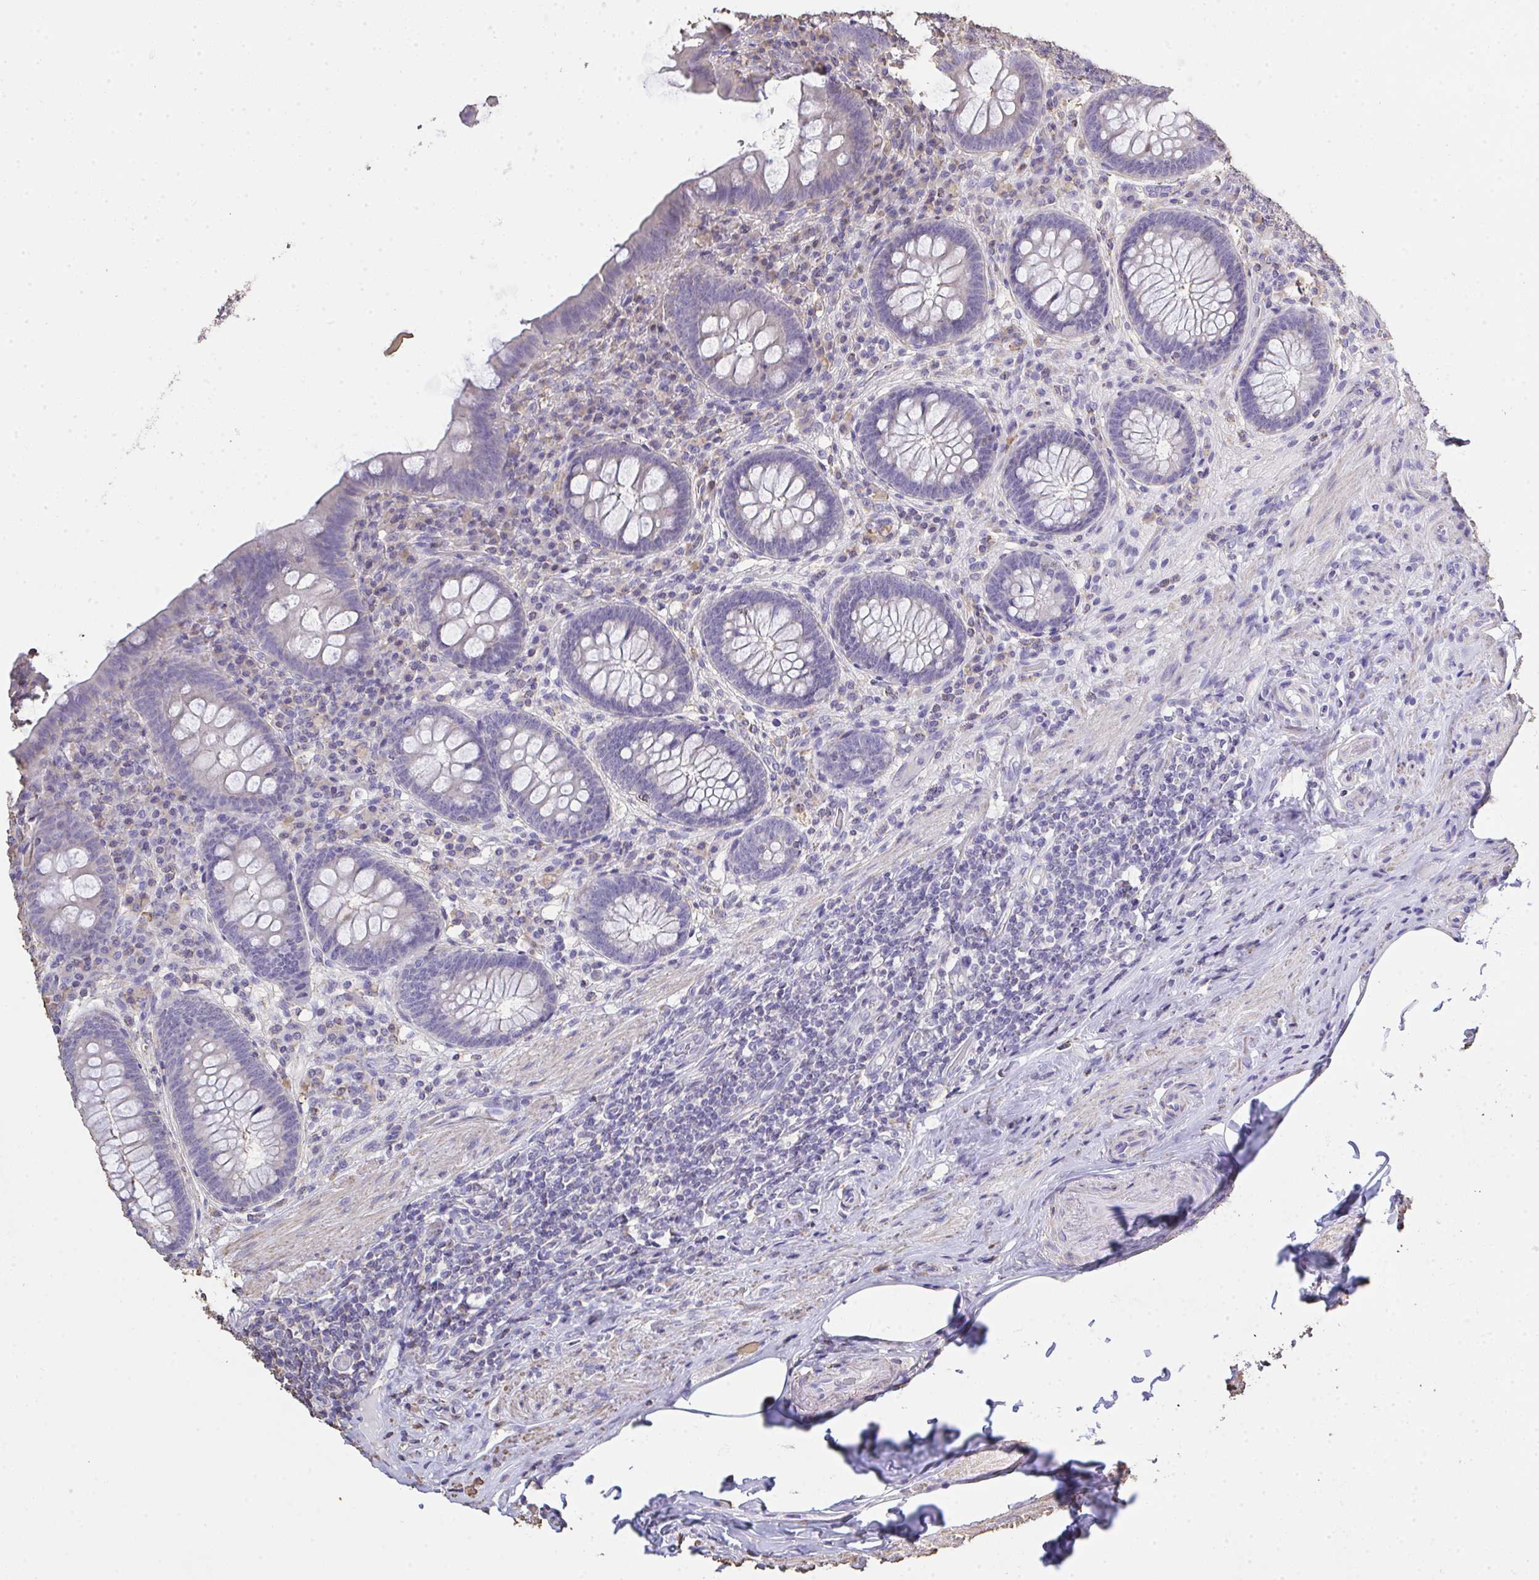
{"staining": {"intensity": "negative", "quantity": "none", "location": "none"}, "tissue": "appendix", "cell_type": "Glandular cells", "image_type": "normal", "snomed": [{"axis": "morphology", "description": "Normal tissue, NOS"}, {"axis": "topography", "description": "Appendix"}], "caption": "Protein analysis of normal appendix shows no significant positivity in glandular cells. (Stains: DAB immunohistochemistry (IHC) with hematoxylin counter stain, Microscopy: brightfield microscopy at high magnification).", "gene": "IL23R", "patient": {"sex": "male", "age": 71}}